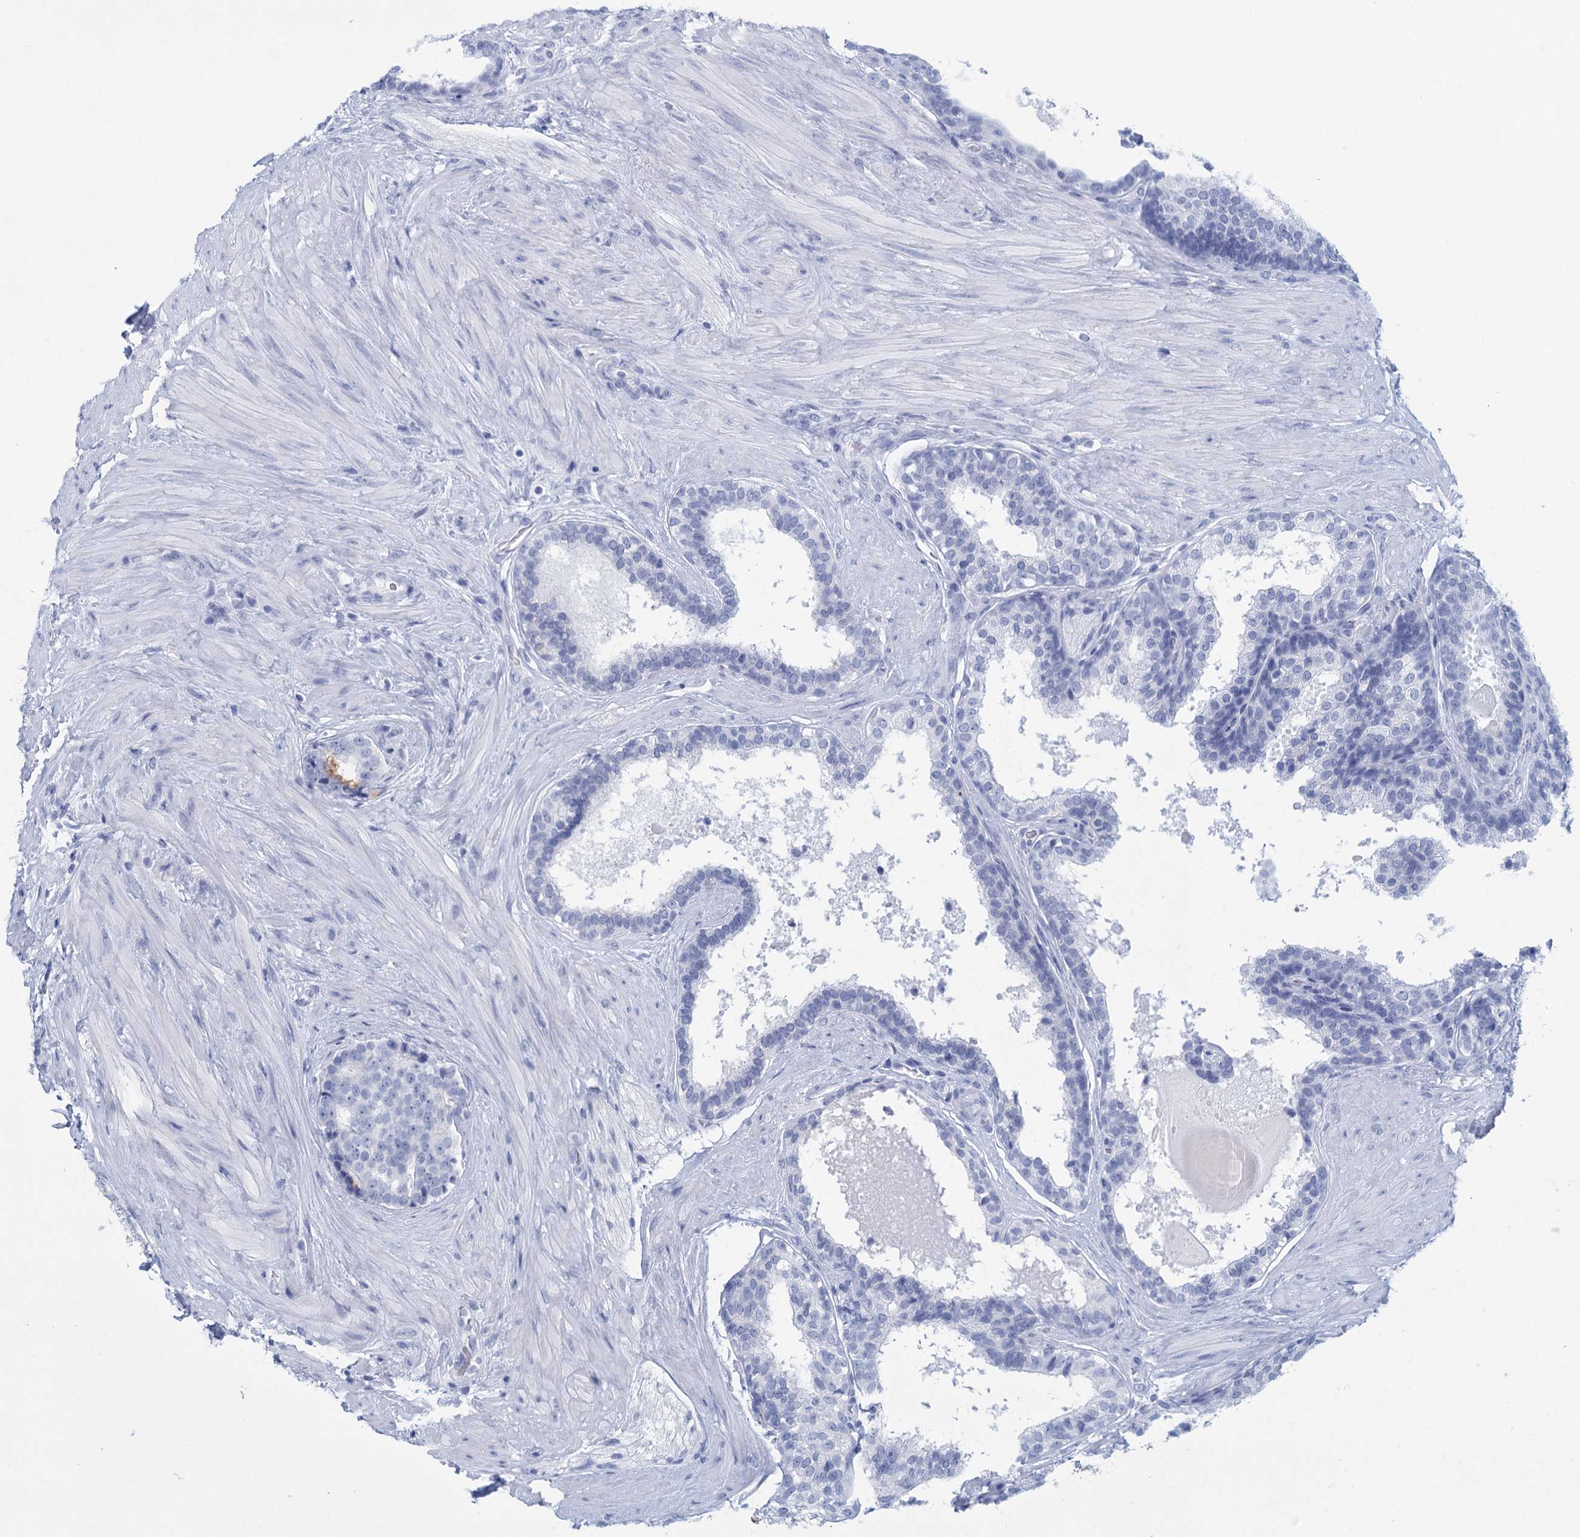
{"staining": {"intensity": "negative", "quantity": "none", "location": "none"}, "tissue": "prostate cancer", "cell_type": "Tumor cells", "image_type": "cancer", "snomed": [{"axis": "morphology", "description": "Adenocarcinoma, High grade"}, {"axis": "topography", "description": "Prostate"}], "caption": "Prostate cancer was stained to show a protein in brown. There is no significant positivity in tumor cells. (Stains: DAB IHC with hematoxylin counter stain, Microscopy: brightfield microscopy at high magnification).", "gene": "HES2", "patient": {"sex": "male", "age": 56}}